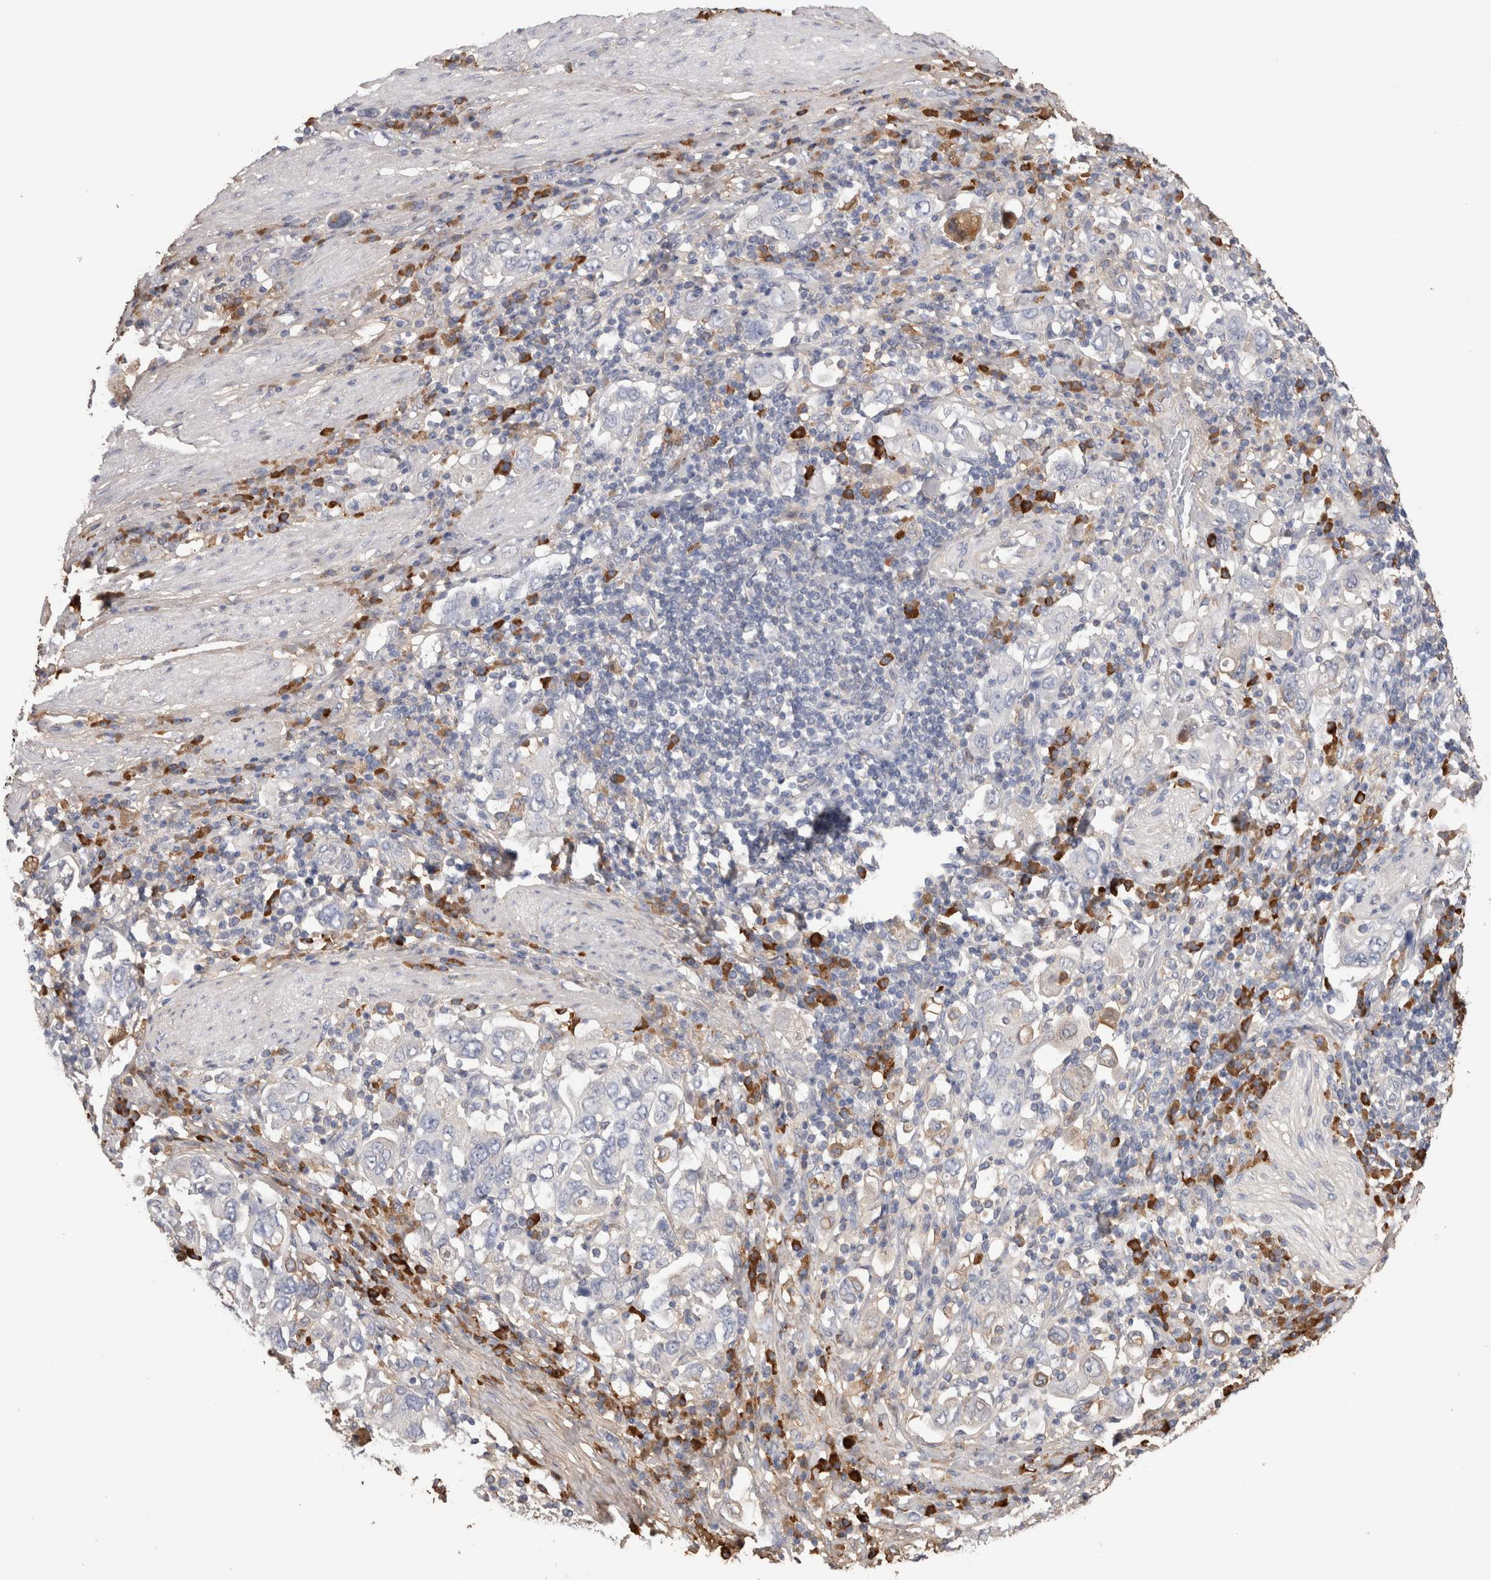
{"staining": {"intensity": "negative", "quantity": "none", "location": "none"}, "tissue": "stomach cancer", "cell_type": "Tumor cells", "image_type": "cancer", "snomed": [{"axis": "morphology", "description": "Adenocarcinoma, NOS"}, {"axis": "topography", "description": "Stomach, upper"}], "caption": "The immunohistochemistry (IHC) histopathology image has no significant positivity in tumor cells of stomach cancer (adenocarcinoma) tissue.", "gene": "PPP3CC", "patient": {"sex": "male", "age": 62}}